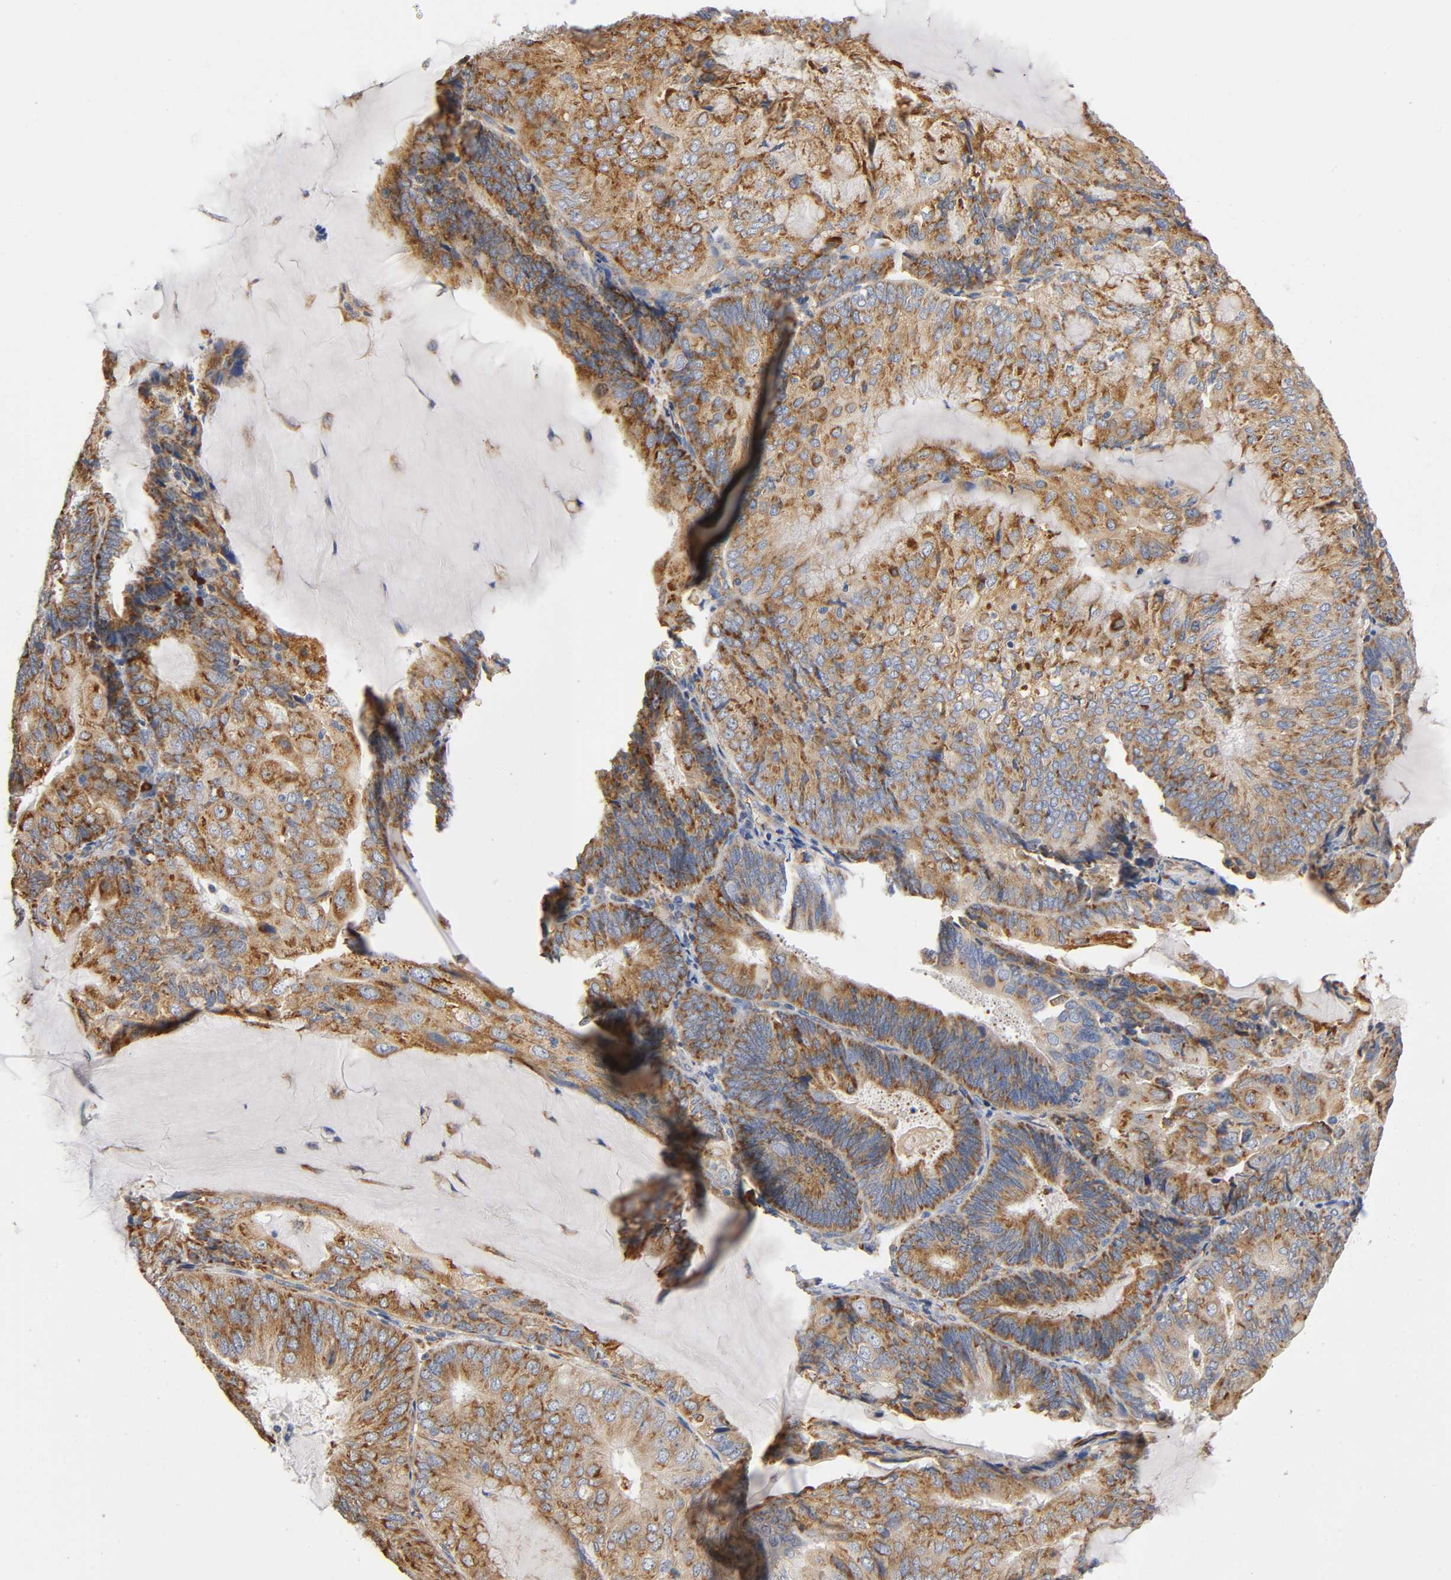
{"staining": {"intensity": "moderate", "quantity": ">75%", "location": "cytoplasmic/membranous"}, "tissue": "endometrial cancer", "cell_type": "Tumor cells", "image_type": "cancer", "snomed": [{"axis": "morphology", "description": "Adenocarcinoma, NOS"}, {"axis": "topography", "description": "Endometrium"}], "caption": "Moderate cytoplasmic/membranous staining is present in about >75% of tumor cells in adenocarcinoma (endometrial).", "gene": "UCKL1", "patient": {"sex": "female", "age": 81}}